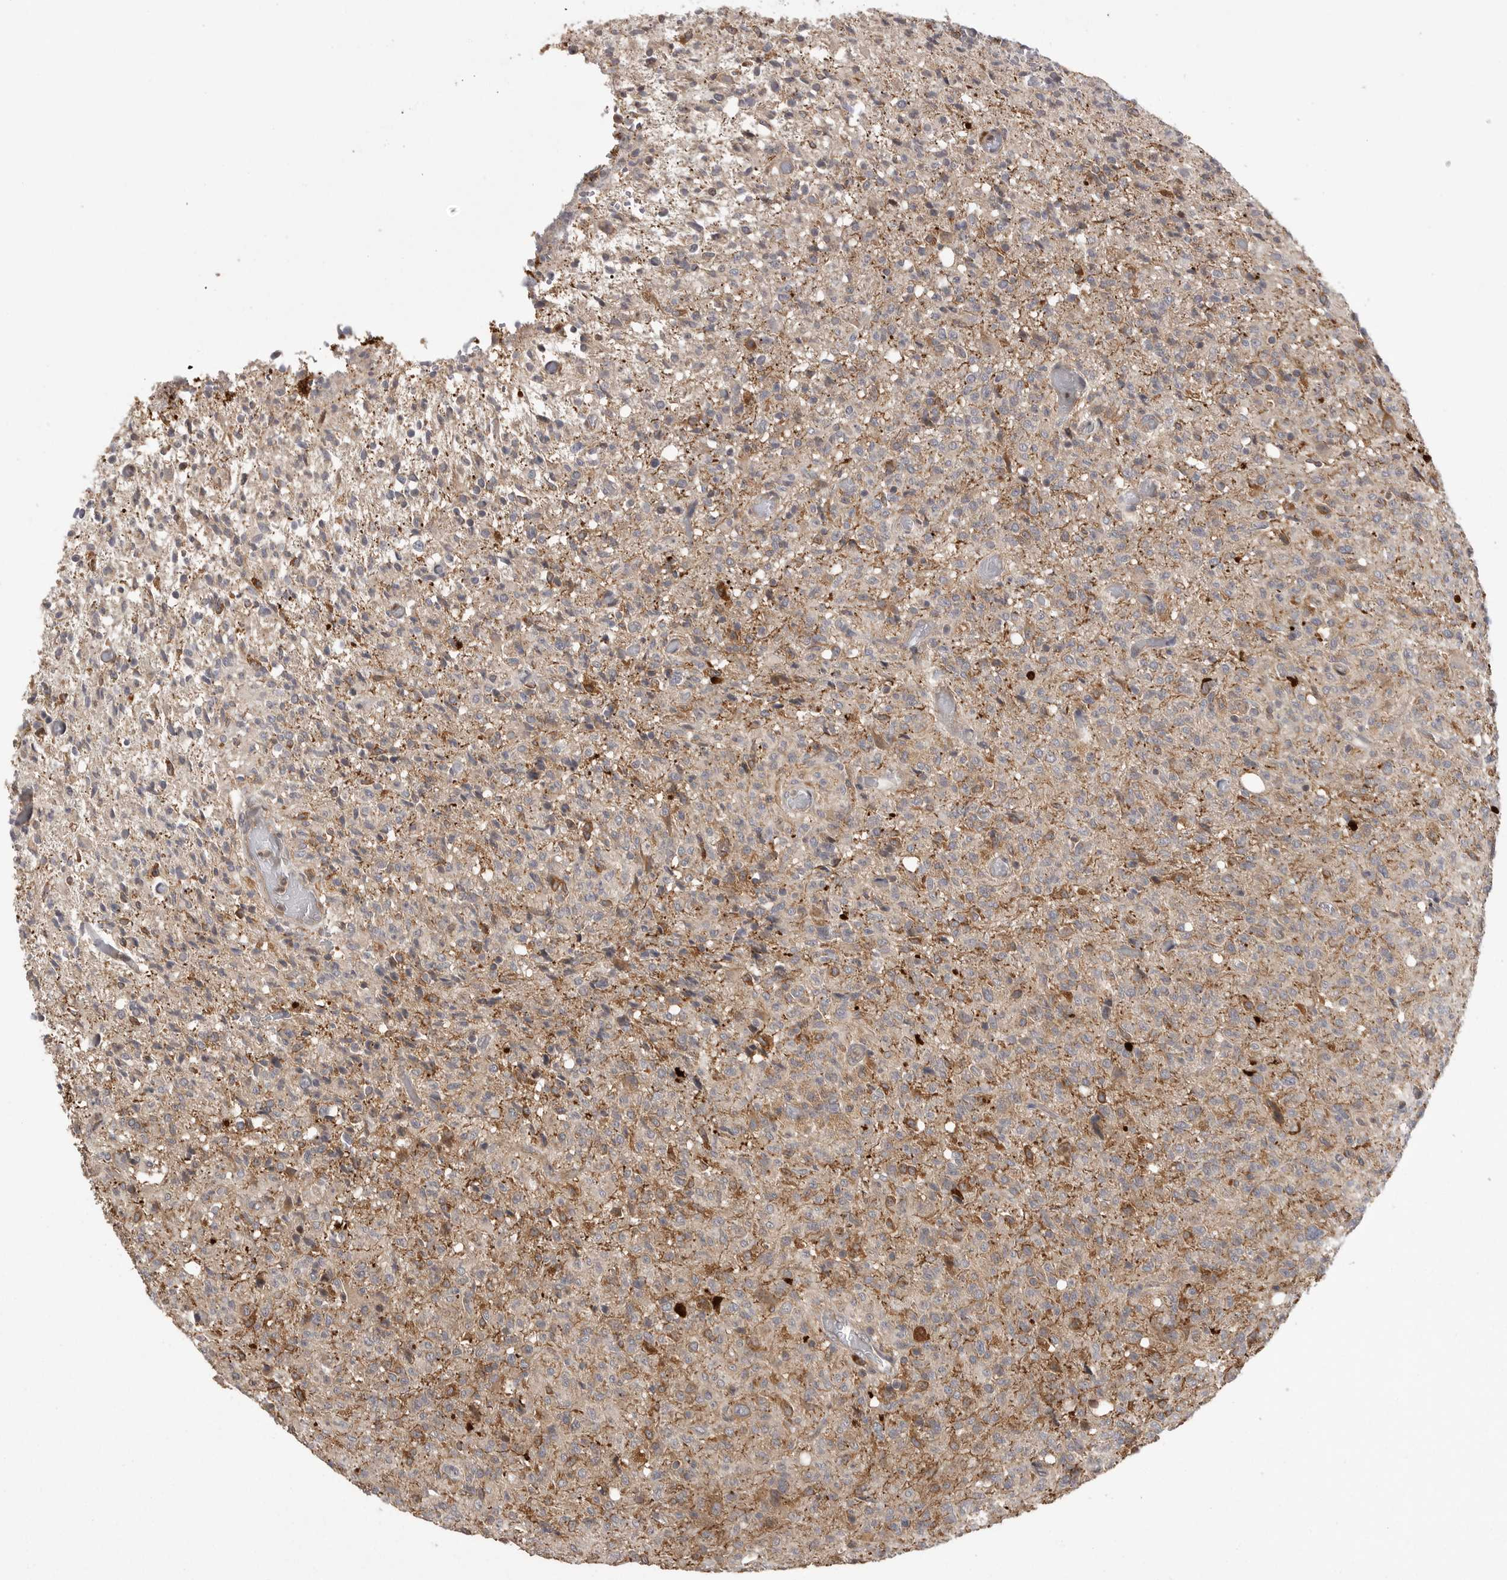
{"staining": {"intensity": "moderate", "quantity": "<25%", "location": "cytoplasmic/membranous"}, "tissue": "glioma", "cell_type": "Tumor cells", "image_type": "cancer", "snomed": [{"axis": "morphology", "description": "Glioma, malignant, High grade"}, {"axis": "topography", "description": "Brain"}], "caption": "Immunohistochemical staining of high-grade glioma (malignant) shows moderate cytoplasmic/membranous protein expression in about <25% of tumor cells.", "gene": "OXR1", "patient": {"sex": "female", "age": 57}}